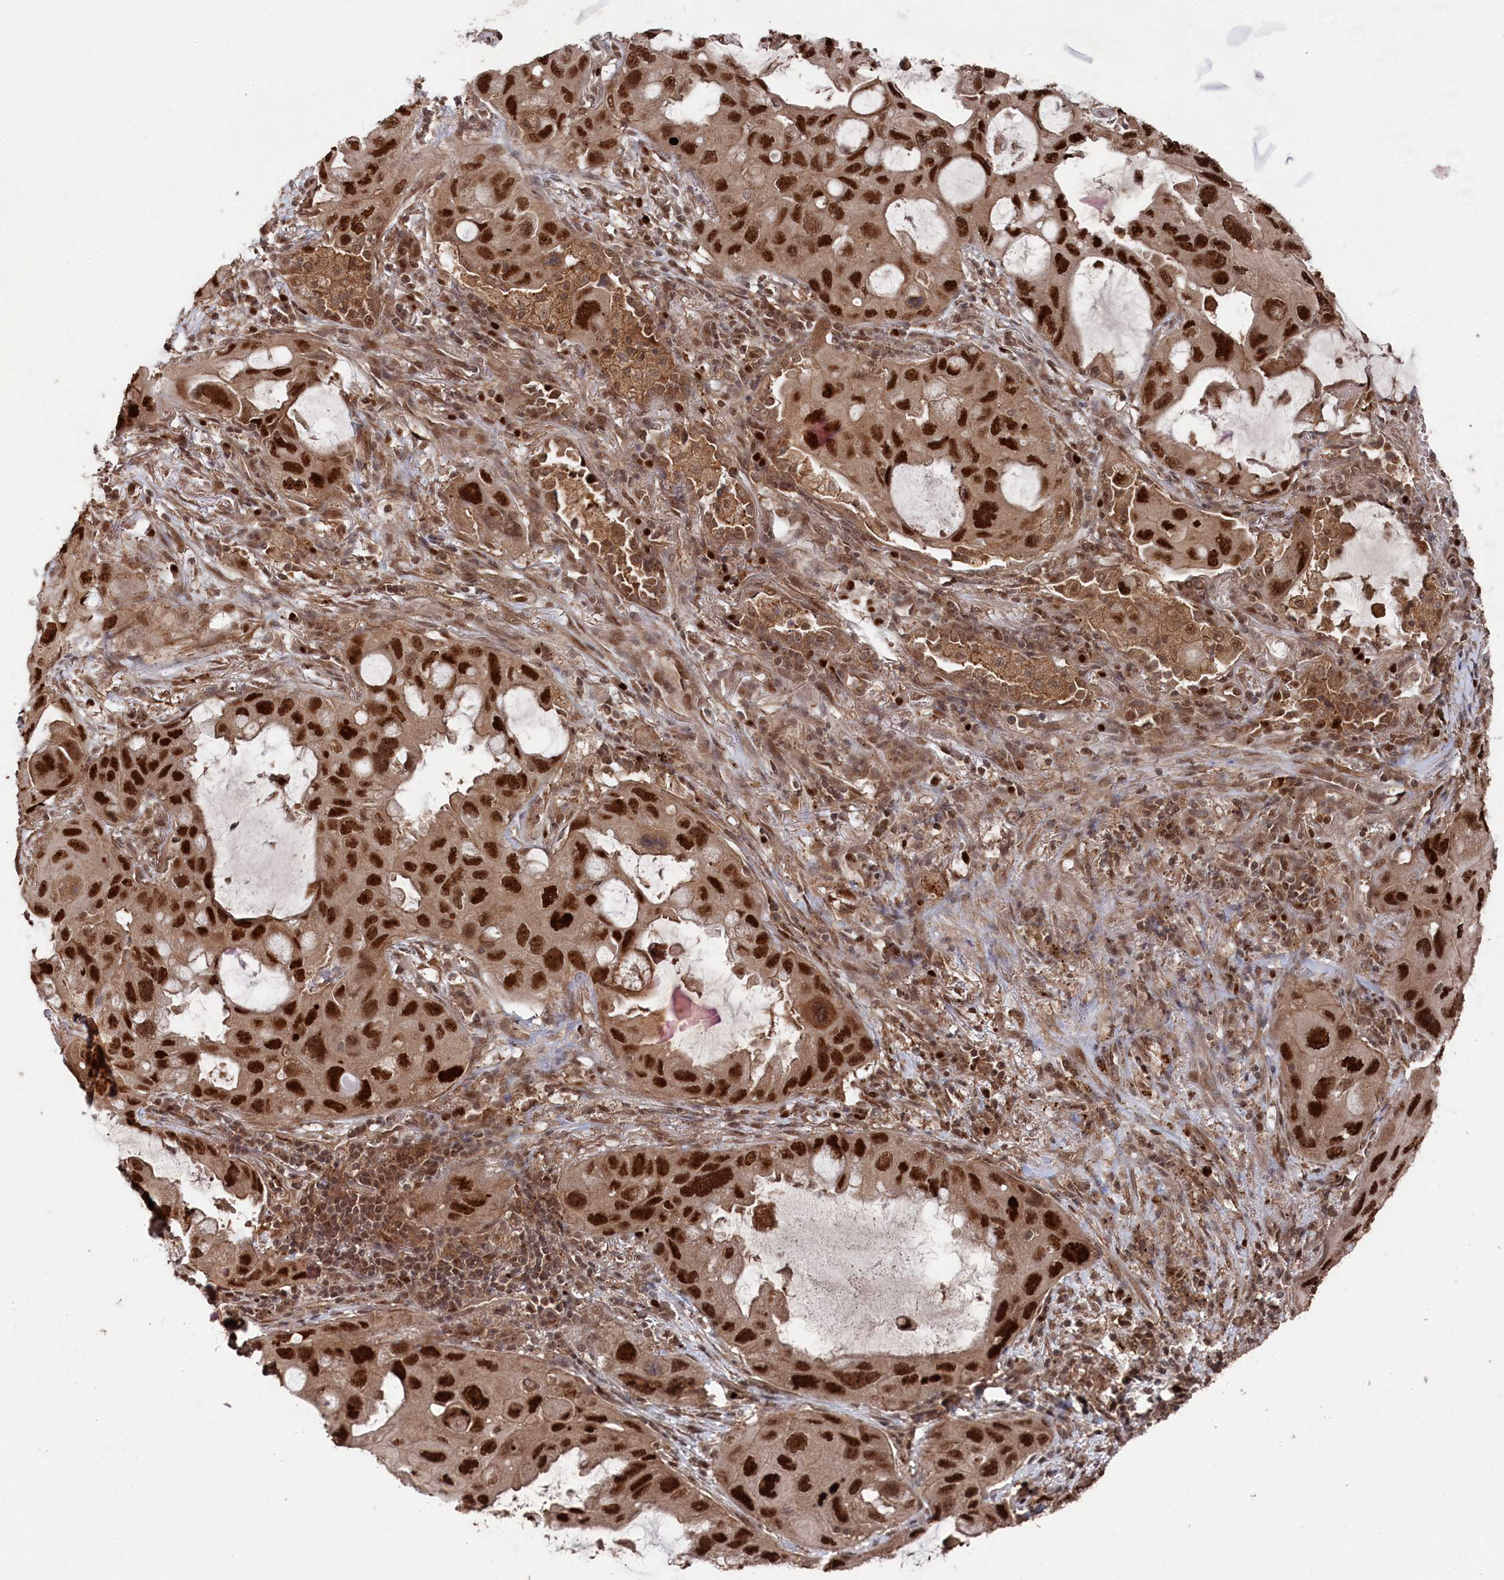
{"staining": {"intensity": "strong", "quantity": ">75%", "location": "nuclear"}, "tissue": "lung cancer", "cell_type": "Tumor cells", "image_type": "cancer", "snomed": [{"axis": "morphology", "description": "Squamous cell carcinoma, NOS"}, {"axis": "topography", "description": "Lung"}], "caption": "Lung cancer tissue reveals strong nuclear staining in approximately >75% of tumor cells, visualized by immunohistochemistry. The staining was performed using DAB (3,3'-diaminobenzidine) to visualize the protein expression in brown, while the nuclei were stained in blue with hematoxylin (Magnification: 20x).", "gene": "BORCS7", "patient": {"sex": "female", "age": 73}}